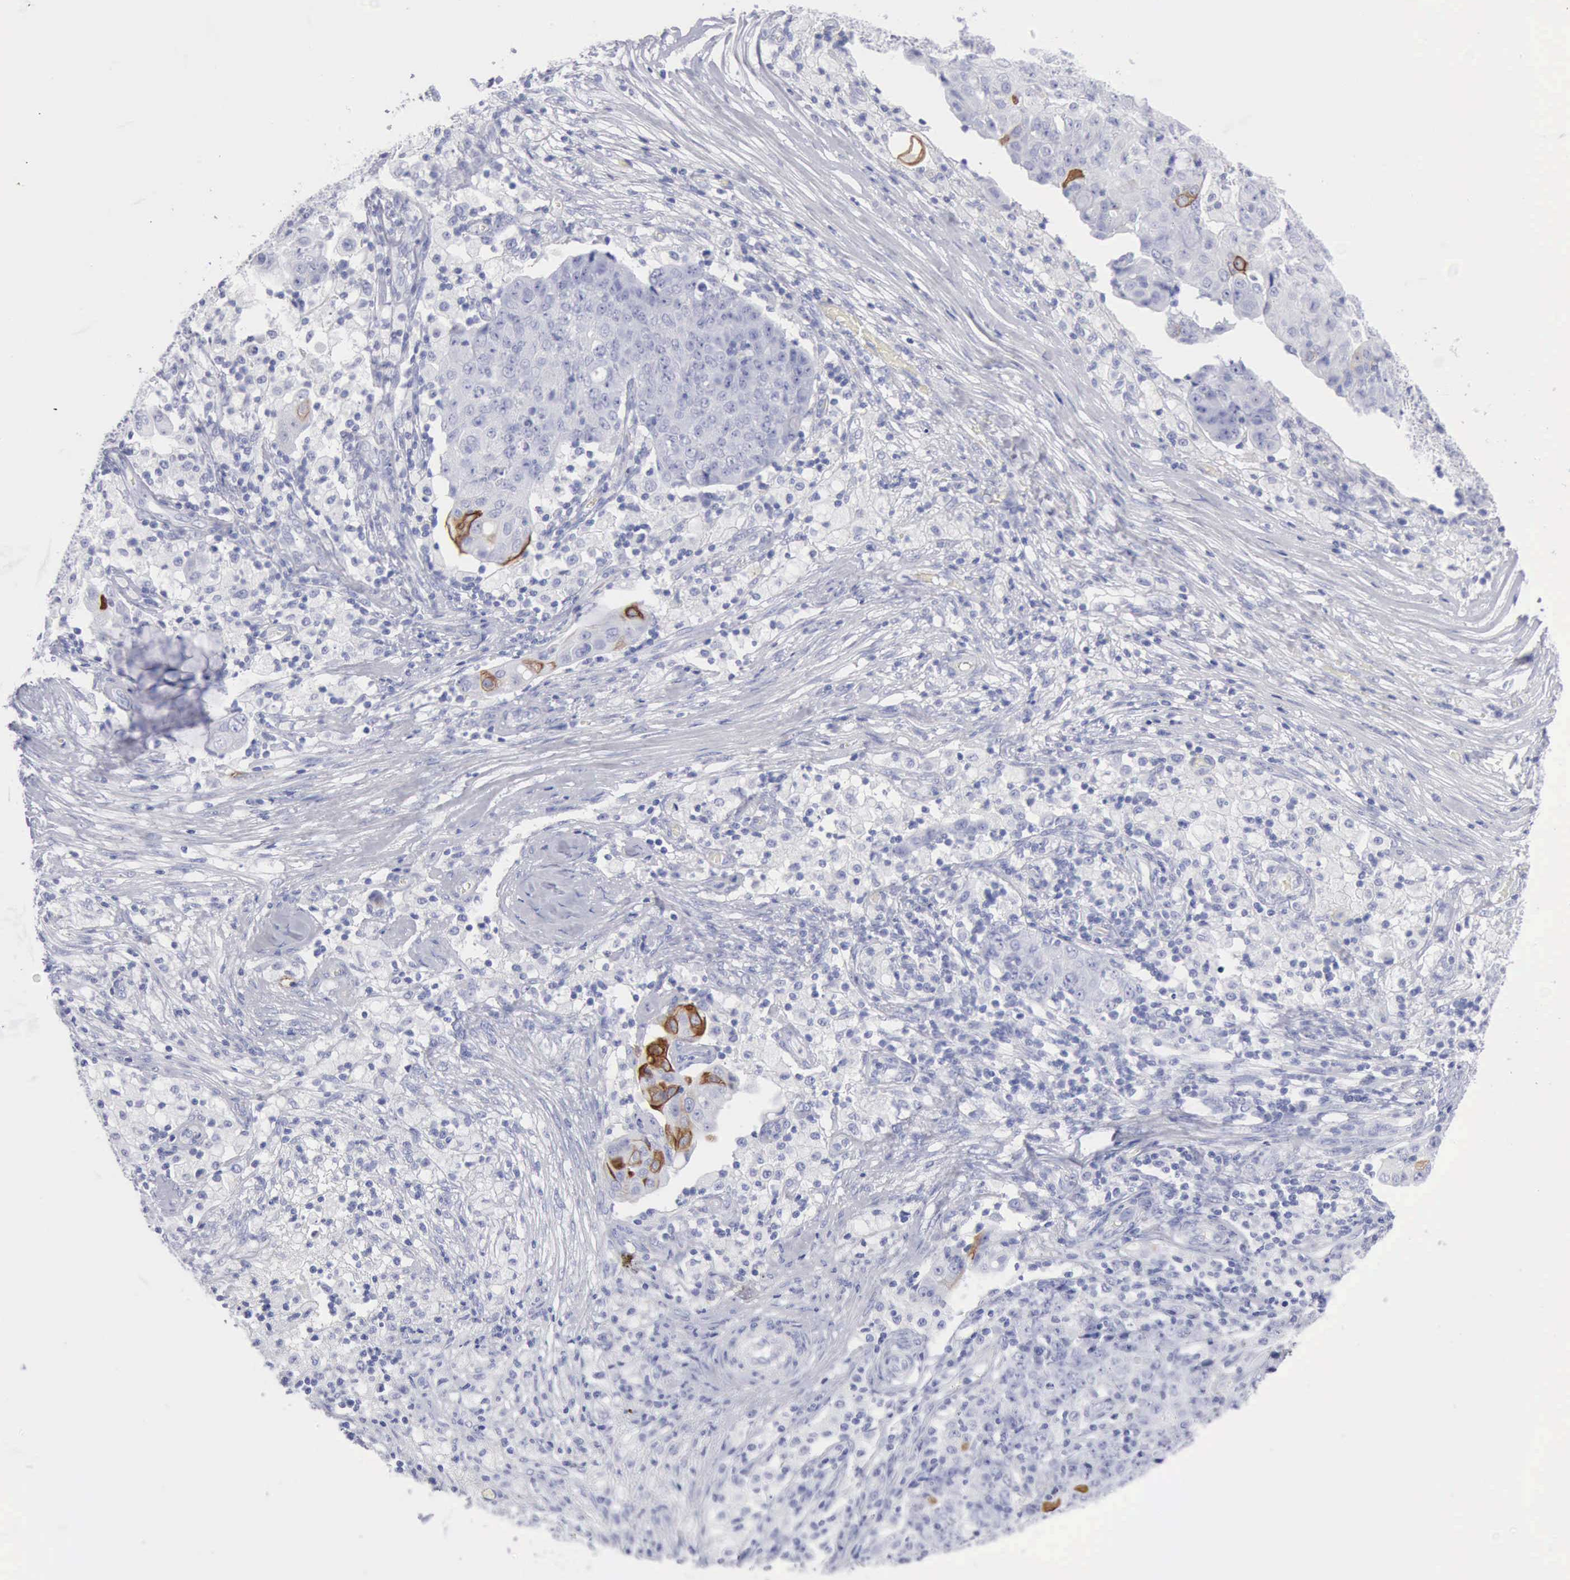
{"staining": {"intensity": "moderate", "quantity": "<25%", "location": "cytoplasmic/membranous"}, "tissue": "ovarian cancer", "cell_type": "Tumor cells", "image_type": "cancer", "snomed": [{"axis": "morphology", "description": "Carcinoma, endometroid"}, {"axis": "topography", "description": "Ovary"}], "caption": "The immunohistochemical stain shows moderate cytoplasmic/membranous positivity in tumor cells of ovarian cancer (endometroid carcinoma) tissue.", "gene": "KRT5", "patient": {"sex": "female", "age": 42}}